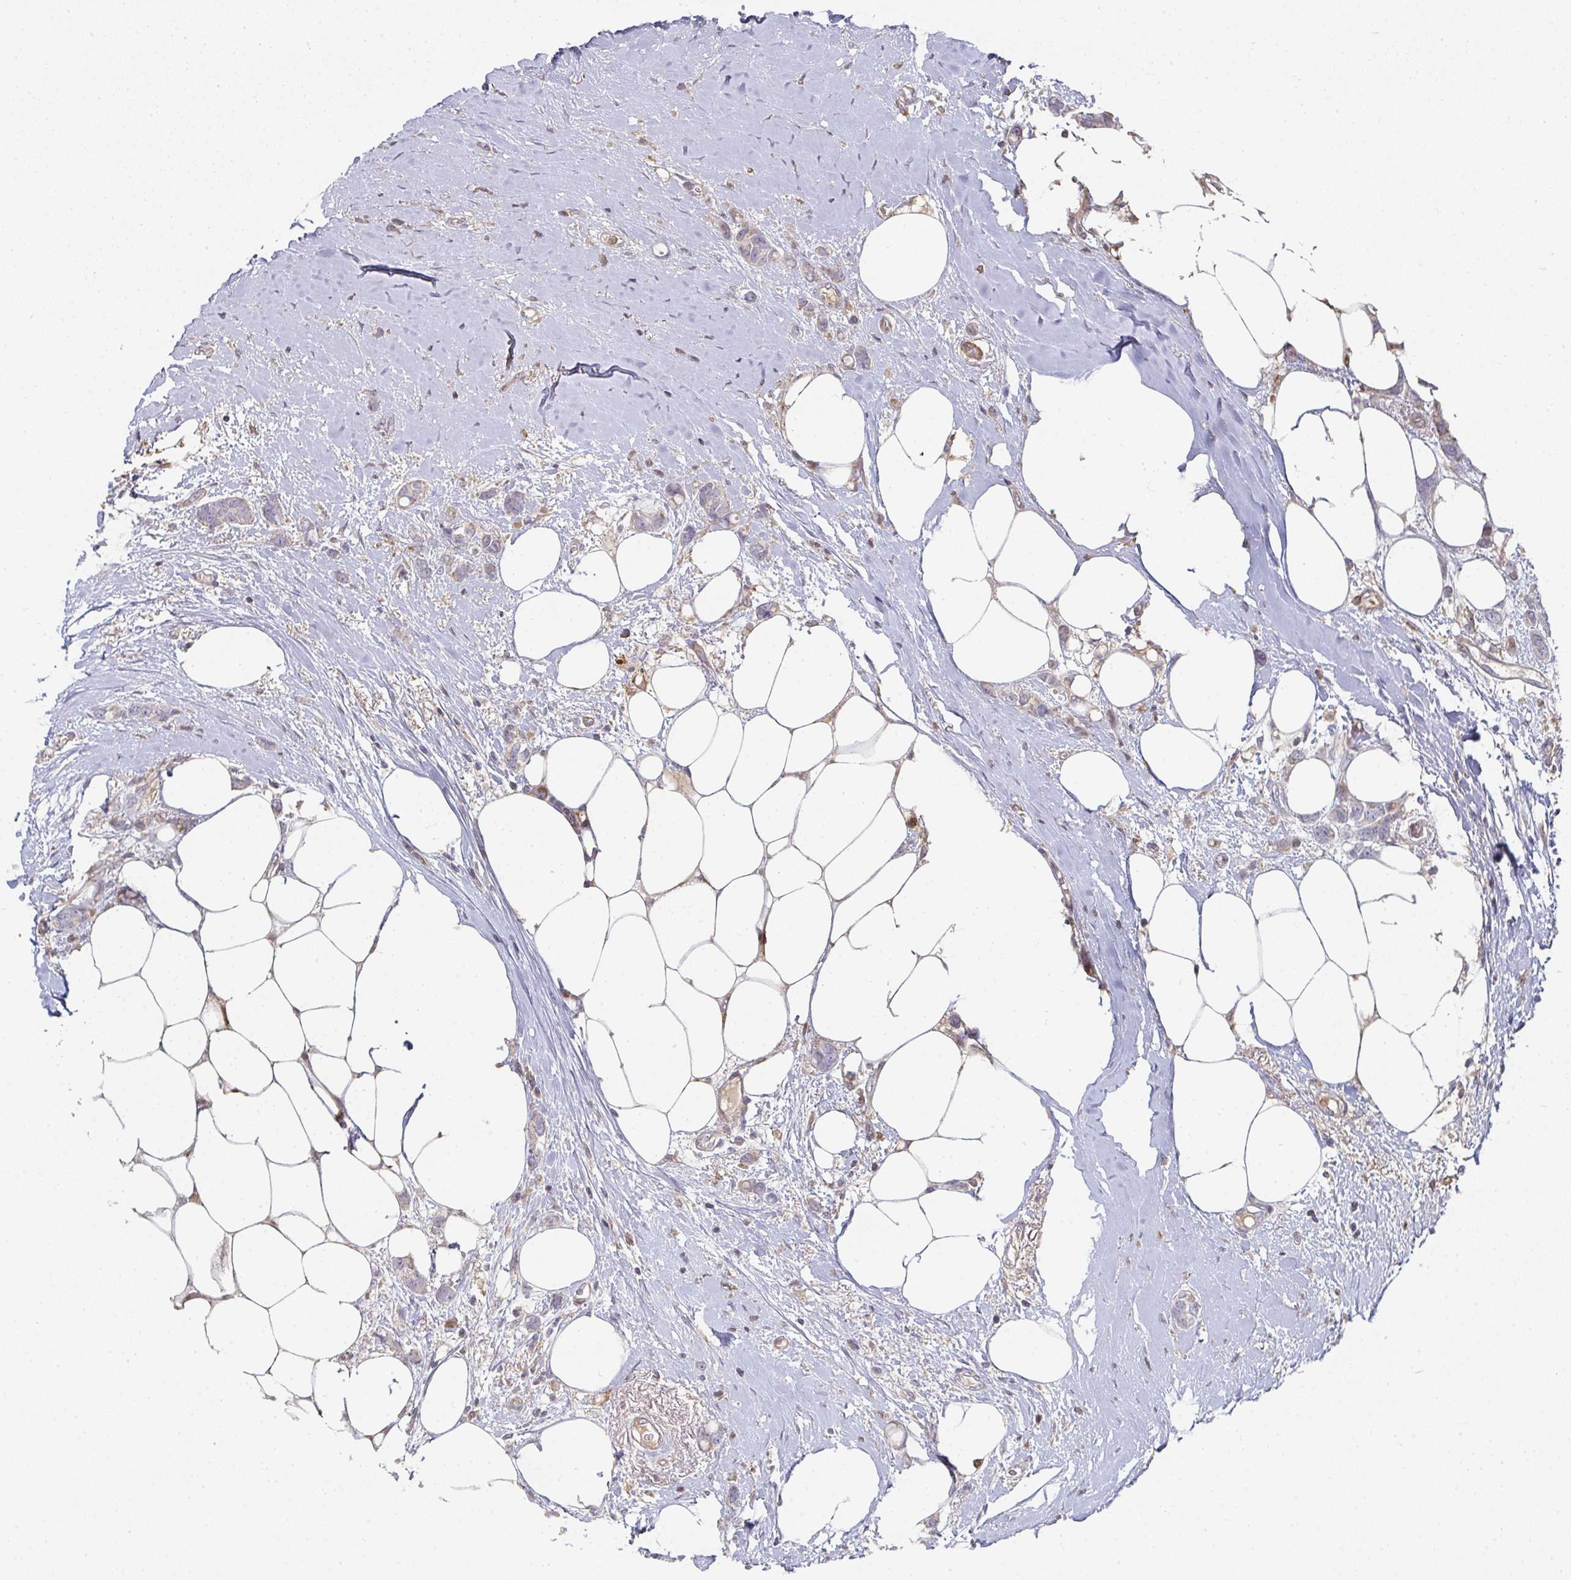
{"staining": {"intensity": "negative", "quantity": "none", "location": "none"}, "tissue": "breast cancer", "cell_type": "Tumor cells", "image_type": "cancer", "snomed": [{"axis": "morphology", "description": "Lobular carcinoma"}, {"axis": "topography", "description": "Breast"}], "caption": "Tumor cells are negative for protein expression in human breast cancer.", "gene": "A1CF", "patient": {"sex": "female", "age": 91}}